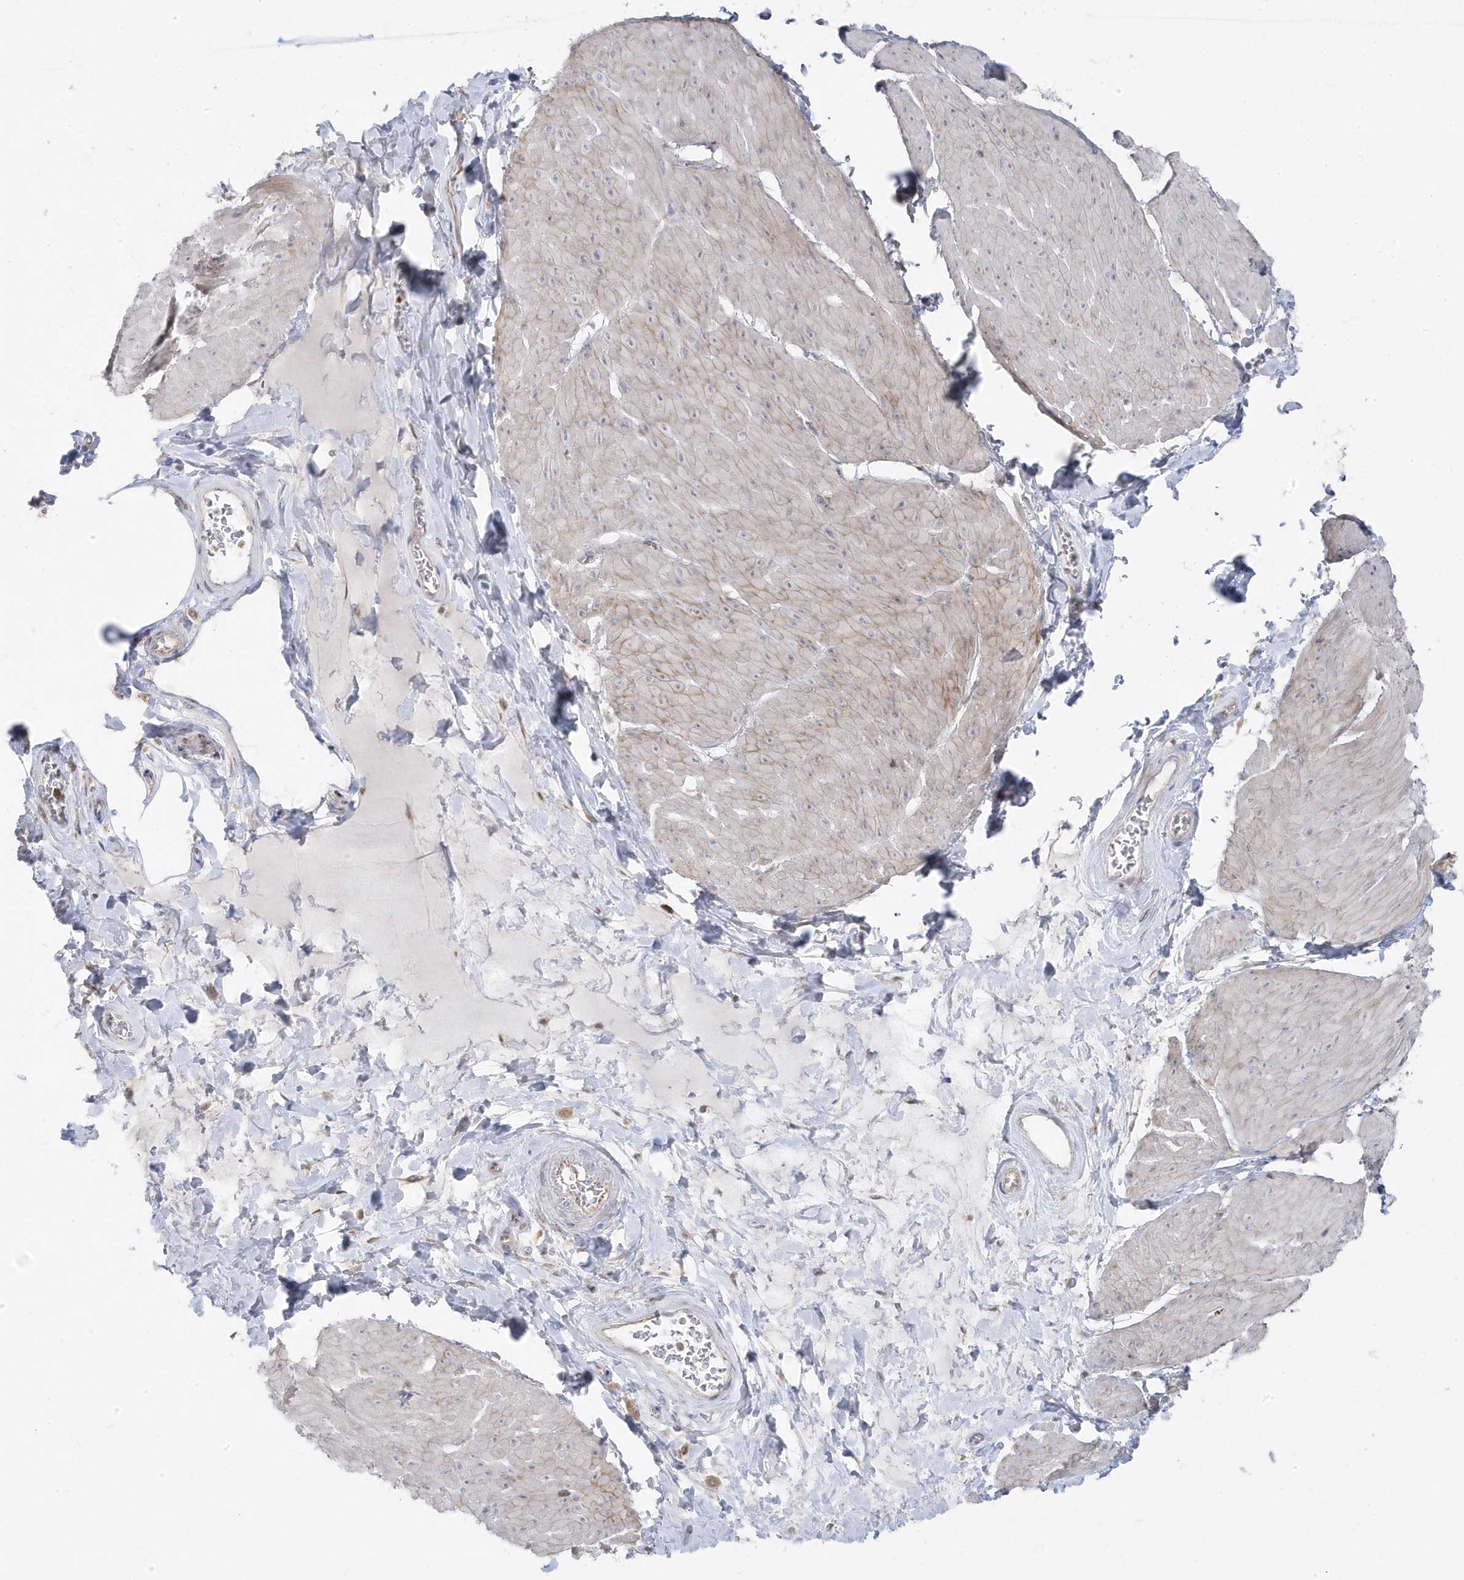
{"staining": {"intensity": "negative", "quantity": "none", "location": "none"}, "tissue": "smooth muscle", "cell_type": "Smooth muscle cells", "image_type": "normal", "snomed": [{"axis": "morphology", "description": "Urothelial carcinoma, High grade"}, {"axis": "topography", "description": "Urinary bladder"}], "caption": "The immunohistochemistry (IHC) image has no significant positivity in smooth muscle cells of smooth muscle.", "gene": "ZNF654", "patient": {"sex": "male", "age": 46}}